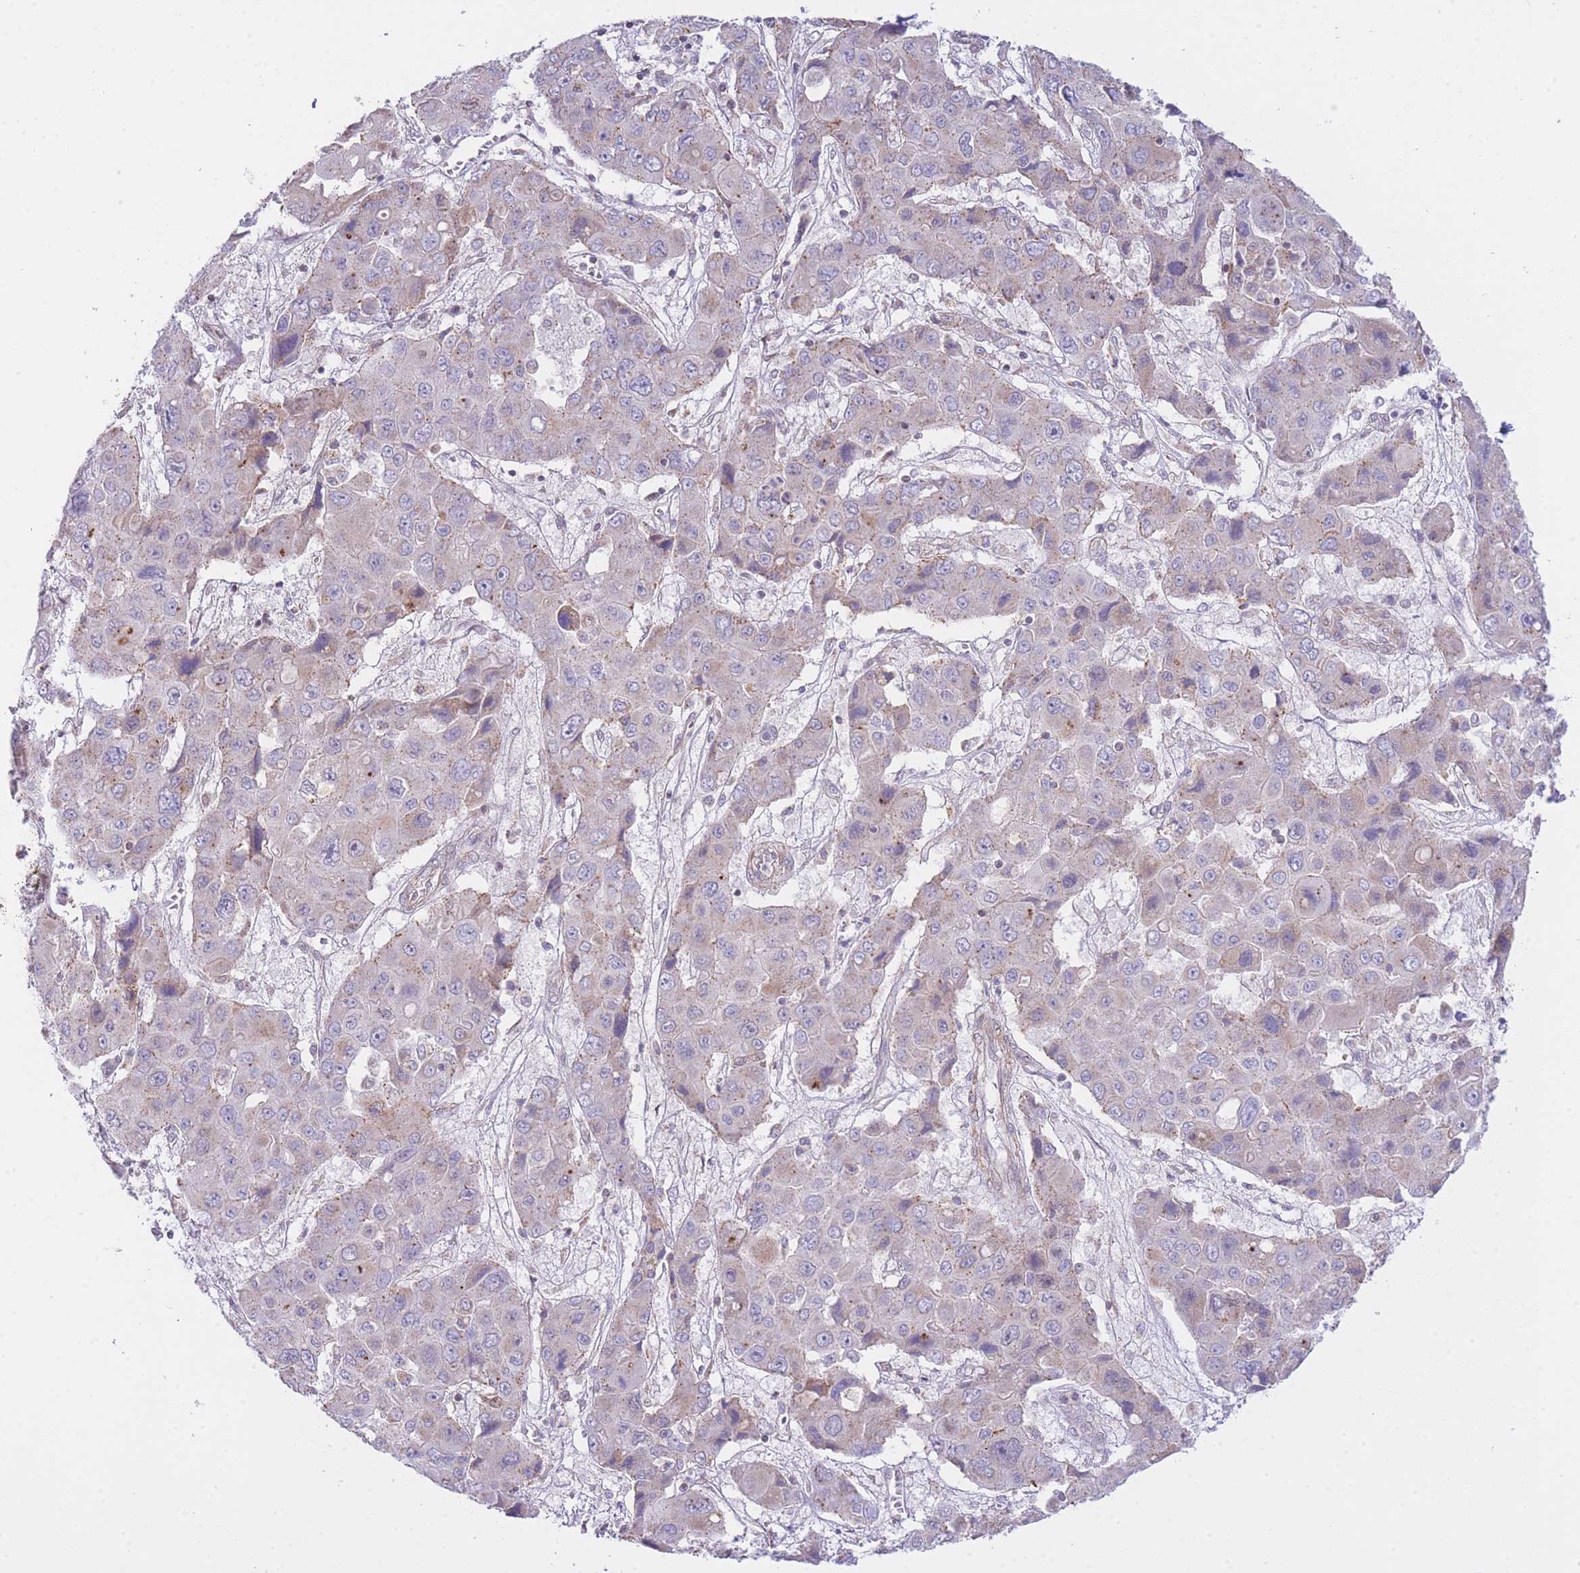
{"staining": {"intensity": "weak", "quantity": "<25%", "location": "cytoplasmic/membranous"}, "tissue": "liver cancer", "cell_type": "Tumor cells", "image_type": "cancer", "snomed": [{"axis": "morphology", "description": "Cholangiocarcinoma"}, {"axis": "topography", "description": "Liver"}], "caption": "A micrograph of liver cancer stained for a protein exhibits no brown staining in tumor cells.", "gene": "CTBP1", "patient": {"sex": "male", "age": 67}}